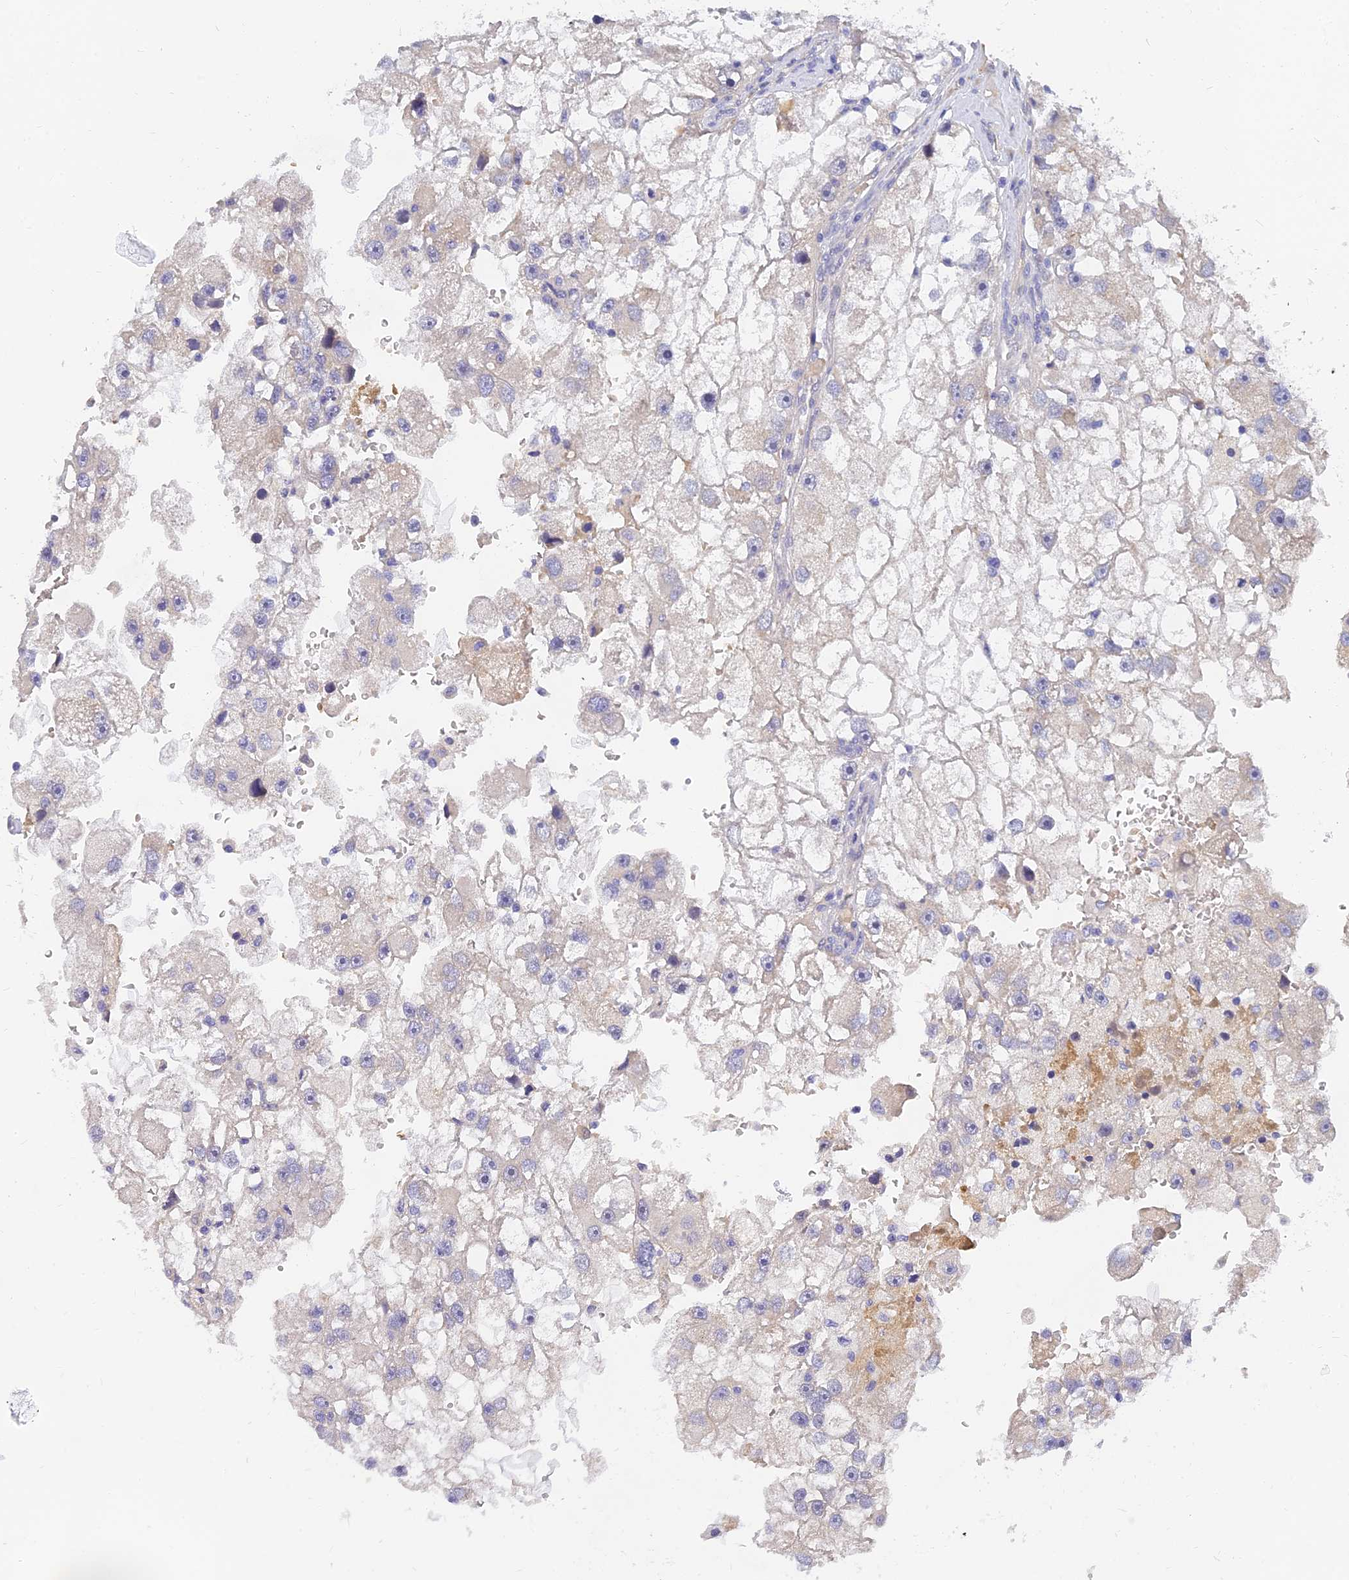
{"staining": {"intensity": "negative", "quantity": "none", "location": "none"}, "tissue": "renal cancer", "cell_type": "Tumor cells", "image_type": "cancer", "snomed": [{"axis": "morphology", "description": "Adenocarcinoma, NOS"}, {"axis": "topography", "description": "Kidney"}], "caption": "Renal cancer was stained to show a protein in brown. There is no significant staining in tumor cells. Nuclei are stained in blue.", "gene": "ANKS4B", "patient": {"sex": "male", "age": 63}}